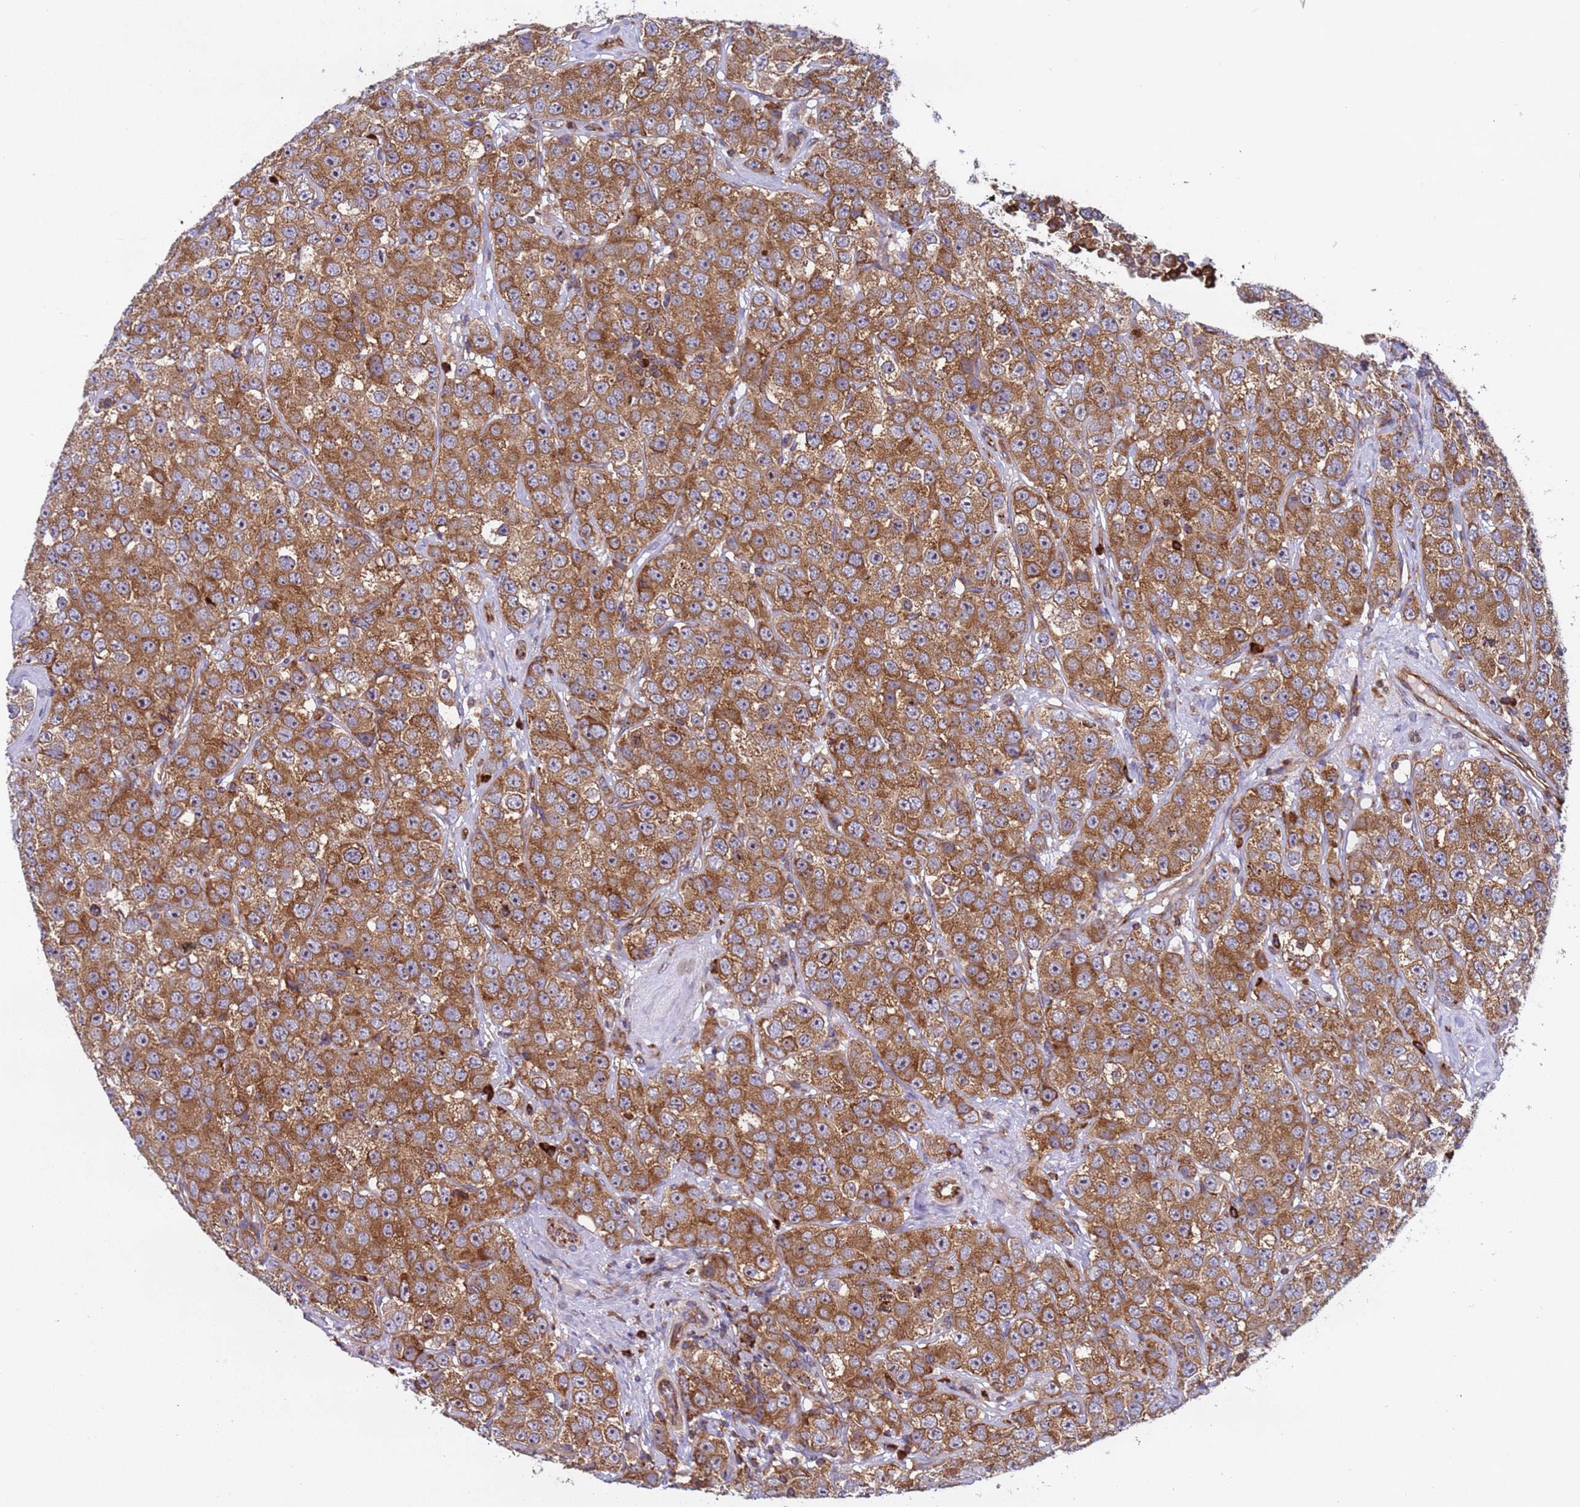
{"staining": {"intensity": "moderate", "quantity": ">75%", "location": "cytoplasmic/membranous,nuclear"}, "tissue": "testis cancer", "cell_type": "Tumor cells", "image_type": "cancer", "snomed": [{"axis": "morphology", "description": "Seminoma, NOS"}, {"axis": "topography", "description": "Testis"}], "caption": "Immunohistochemistry staining of testis seminoma, which demonstrates medium levels of moderate cytoplasmic/membranous and nuclear staining in about >75% of tumor cells indicating moderate cytoplasmic/membranous and nuclear protein staining. The staining was performed using DAB (brown) for protein detection and nuclei were counterstained in hematoxylin (blue).", "gene": "RPL36", "patient": {"sex": "male", "age": 28}}